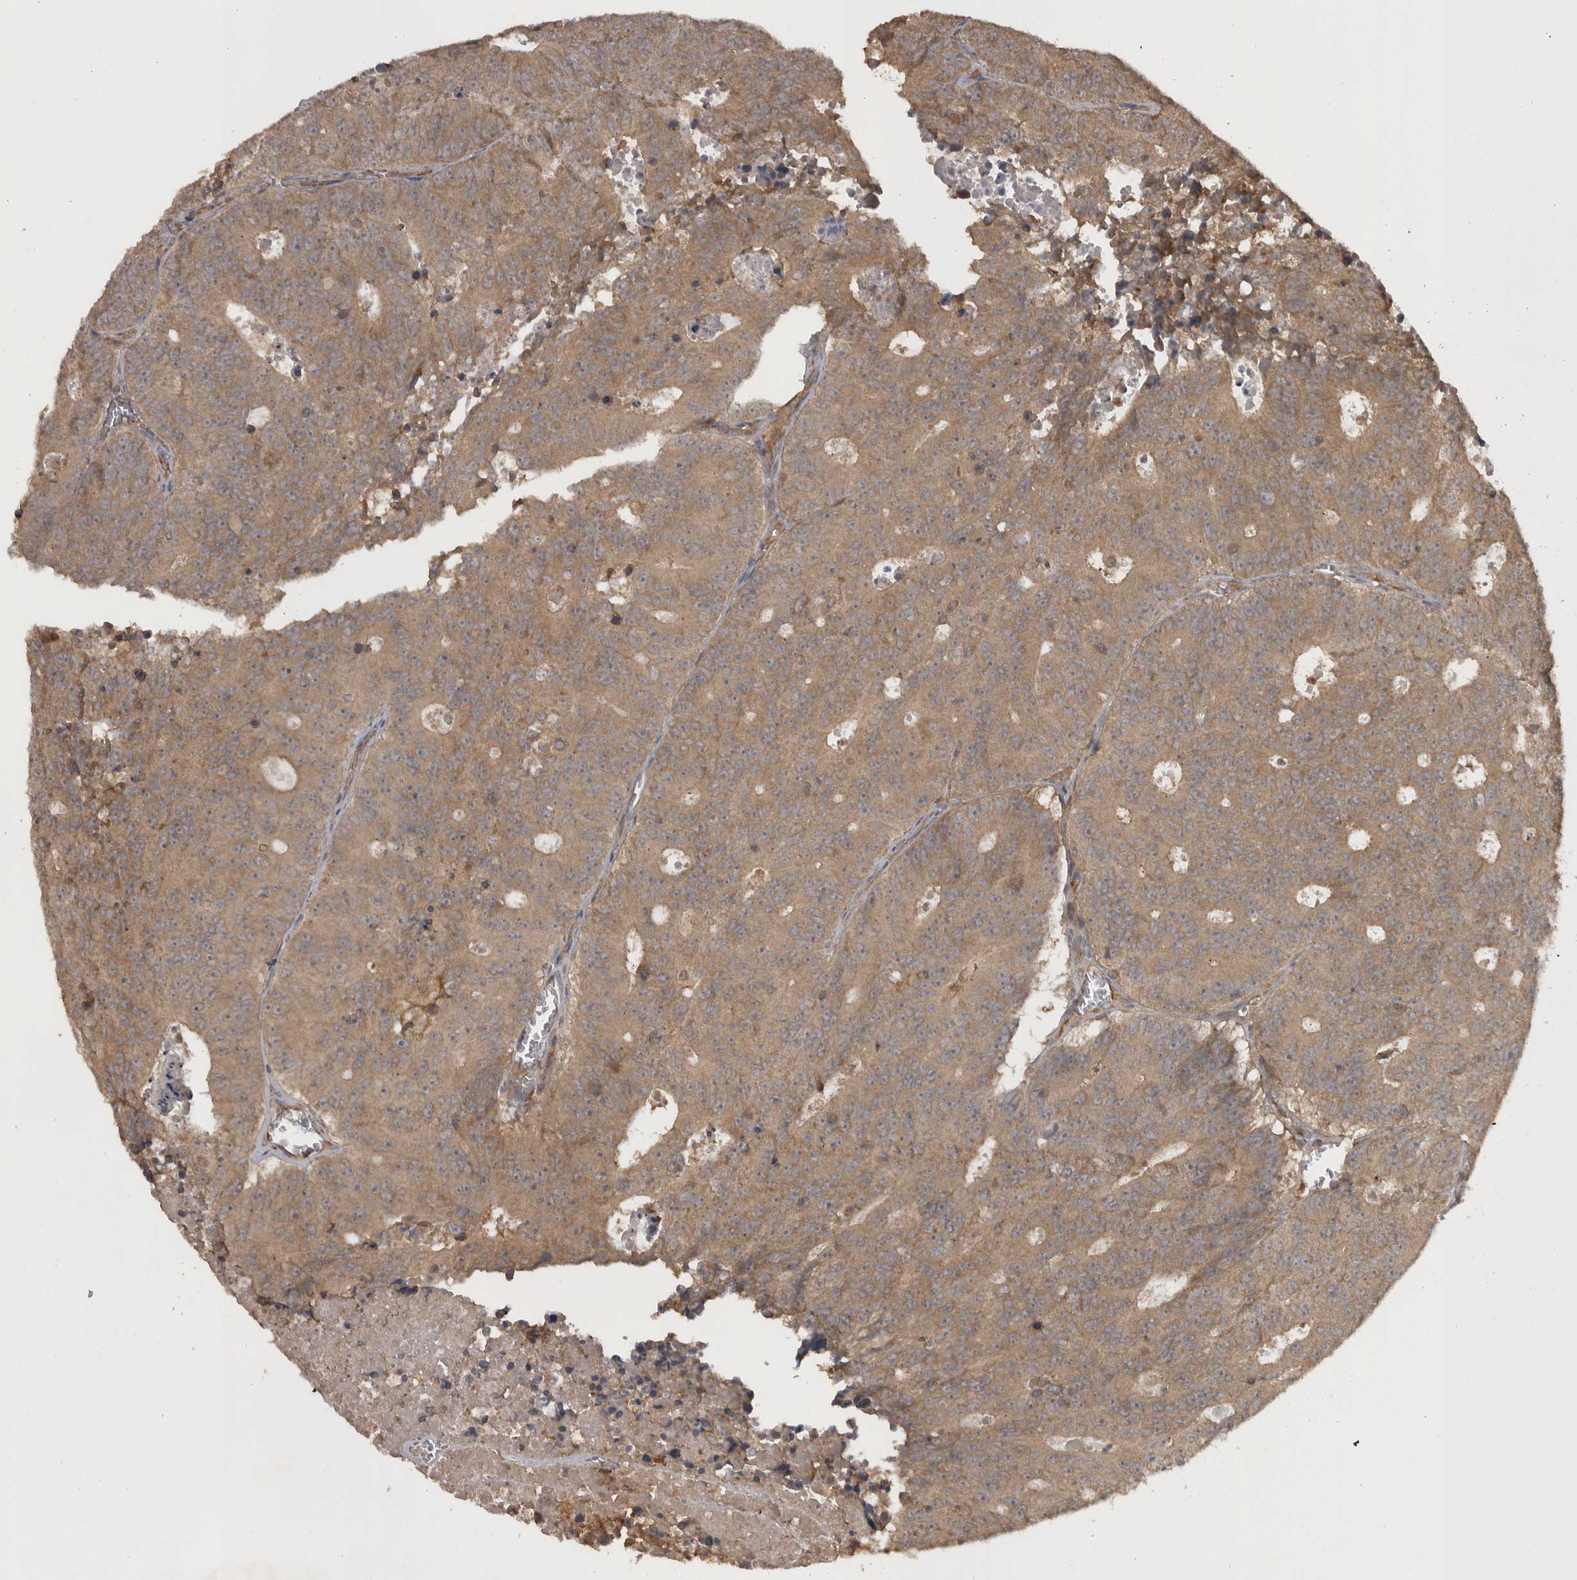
{"staining": {"intensity": "moderate", "quantity": ">75%", "location": "cytoplasmic/membranous"}, "tissue": "colorectal cancer", "cell_type": "Tumor cells", "image_type": "cancer", "snomed": [{"axis": "morphology", "description": "Adenocarcinoma, NOS"}, {"axis": "topography", "description": "Colon"}], "caption": "The image displays staining of colorectal cancer (adenocarcinoma), revealing moderate cytoplasmic/membranous protein staining (brown color) within tumor cells.", "gene": "MICU3", "patient": {"sex": "male", "age": 87}}